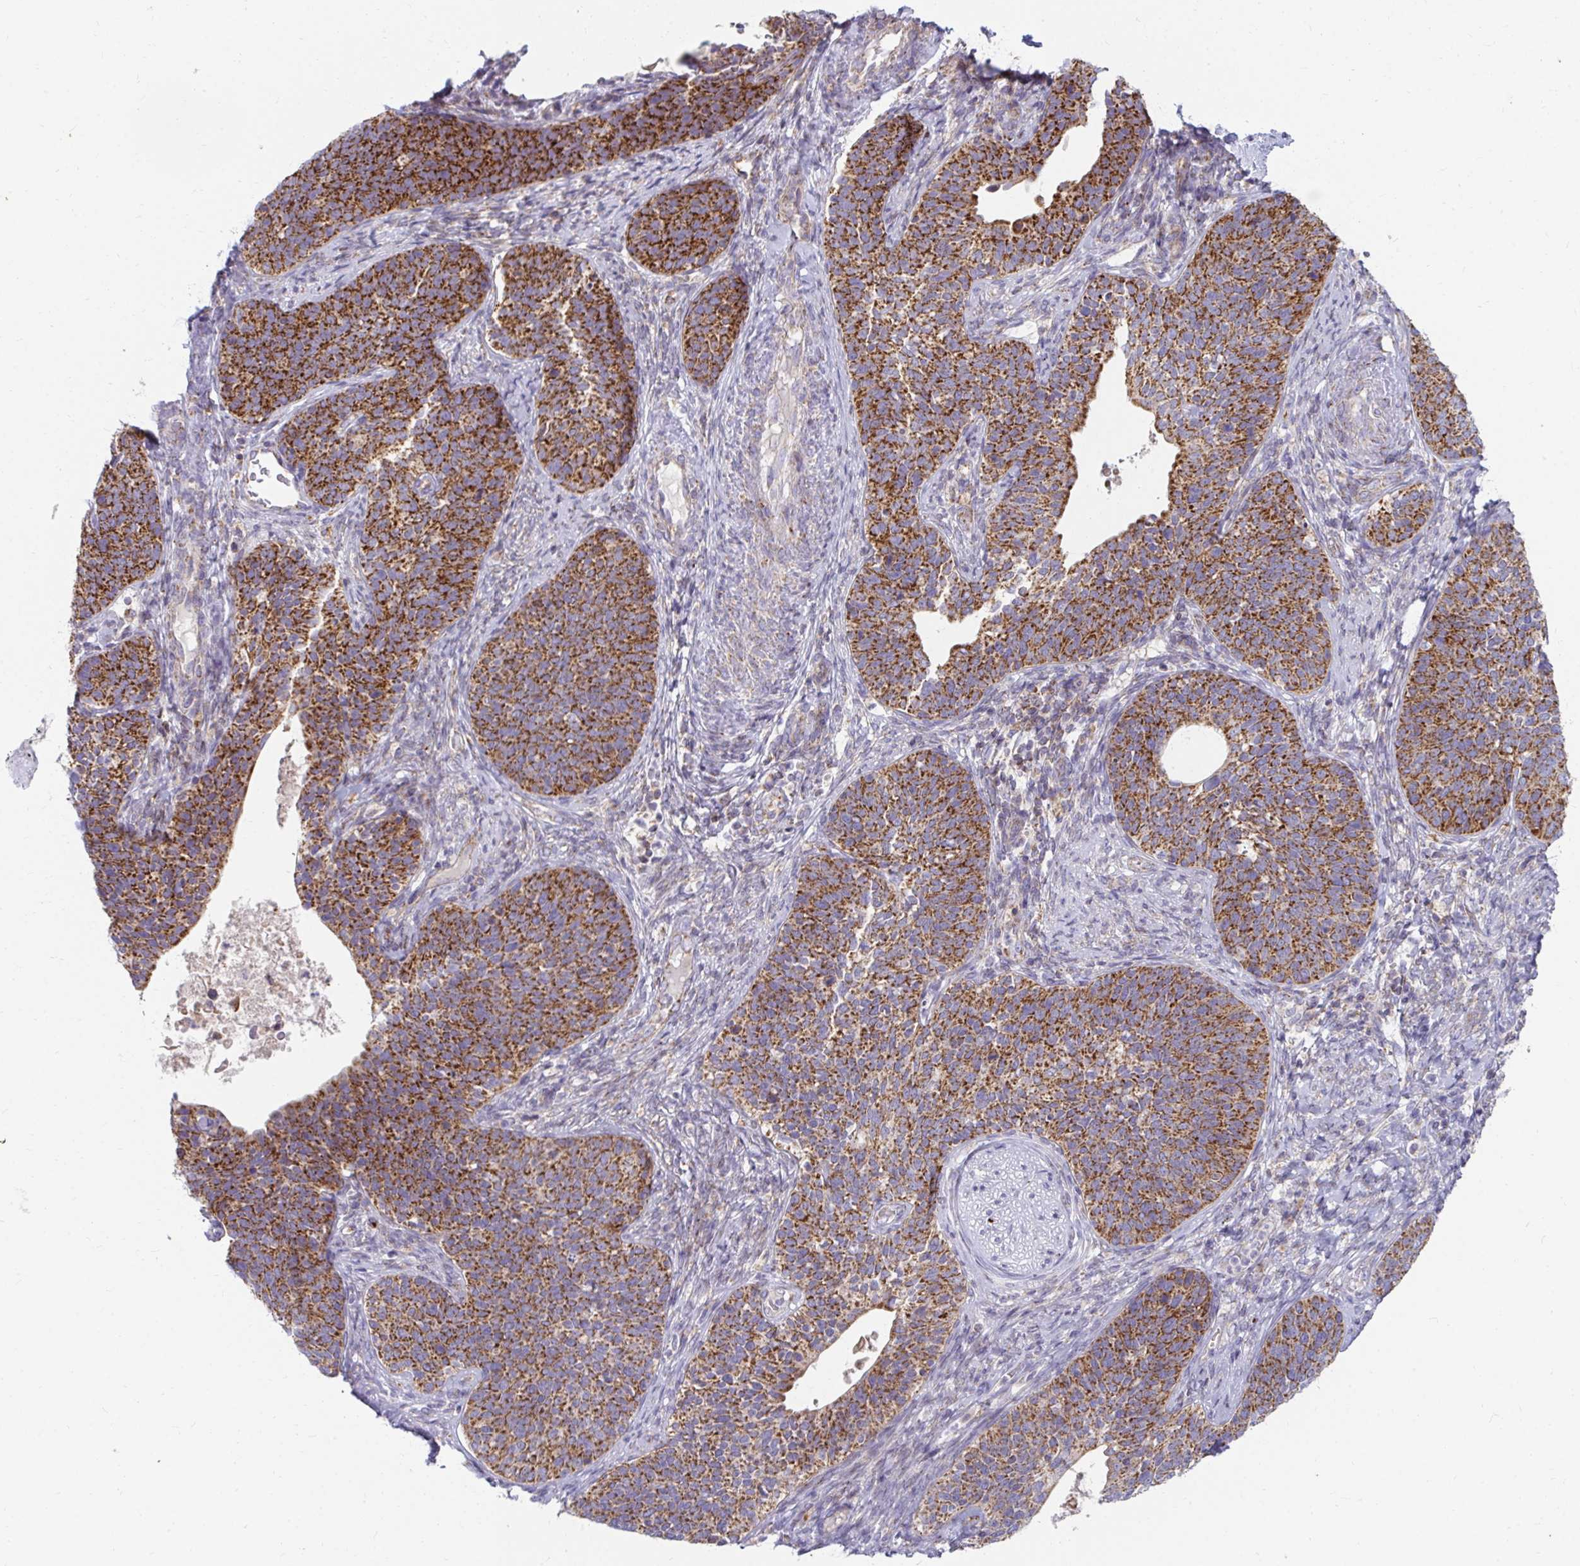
{"staining": {"intensity": "strong", "quantity": ">75%", "location": "cytoplasmic/membranous"}, "tissue": "cervical cancer", "cell_type": "Tumor cells", "image_type": "cancer", "snomed": [{"axis": "morphology", "description": "Squamous cell carcinoma, NOS"}, {"axis": "topography", "description": "Cervix"}], "caption": "The micrograph exhibits a brown stain indicating the presence of a protein in the cytoplasmic/membranous of tumor cells in cervical cancer (squamous cell carcinoma).", "gene": "EXOC5", "patient": {"sex": "female", "age": 69}}